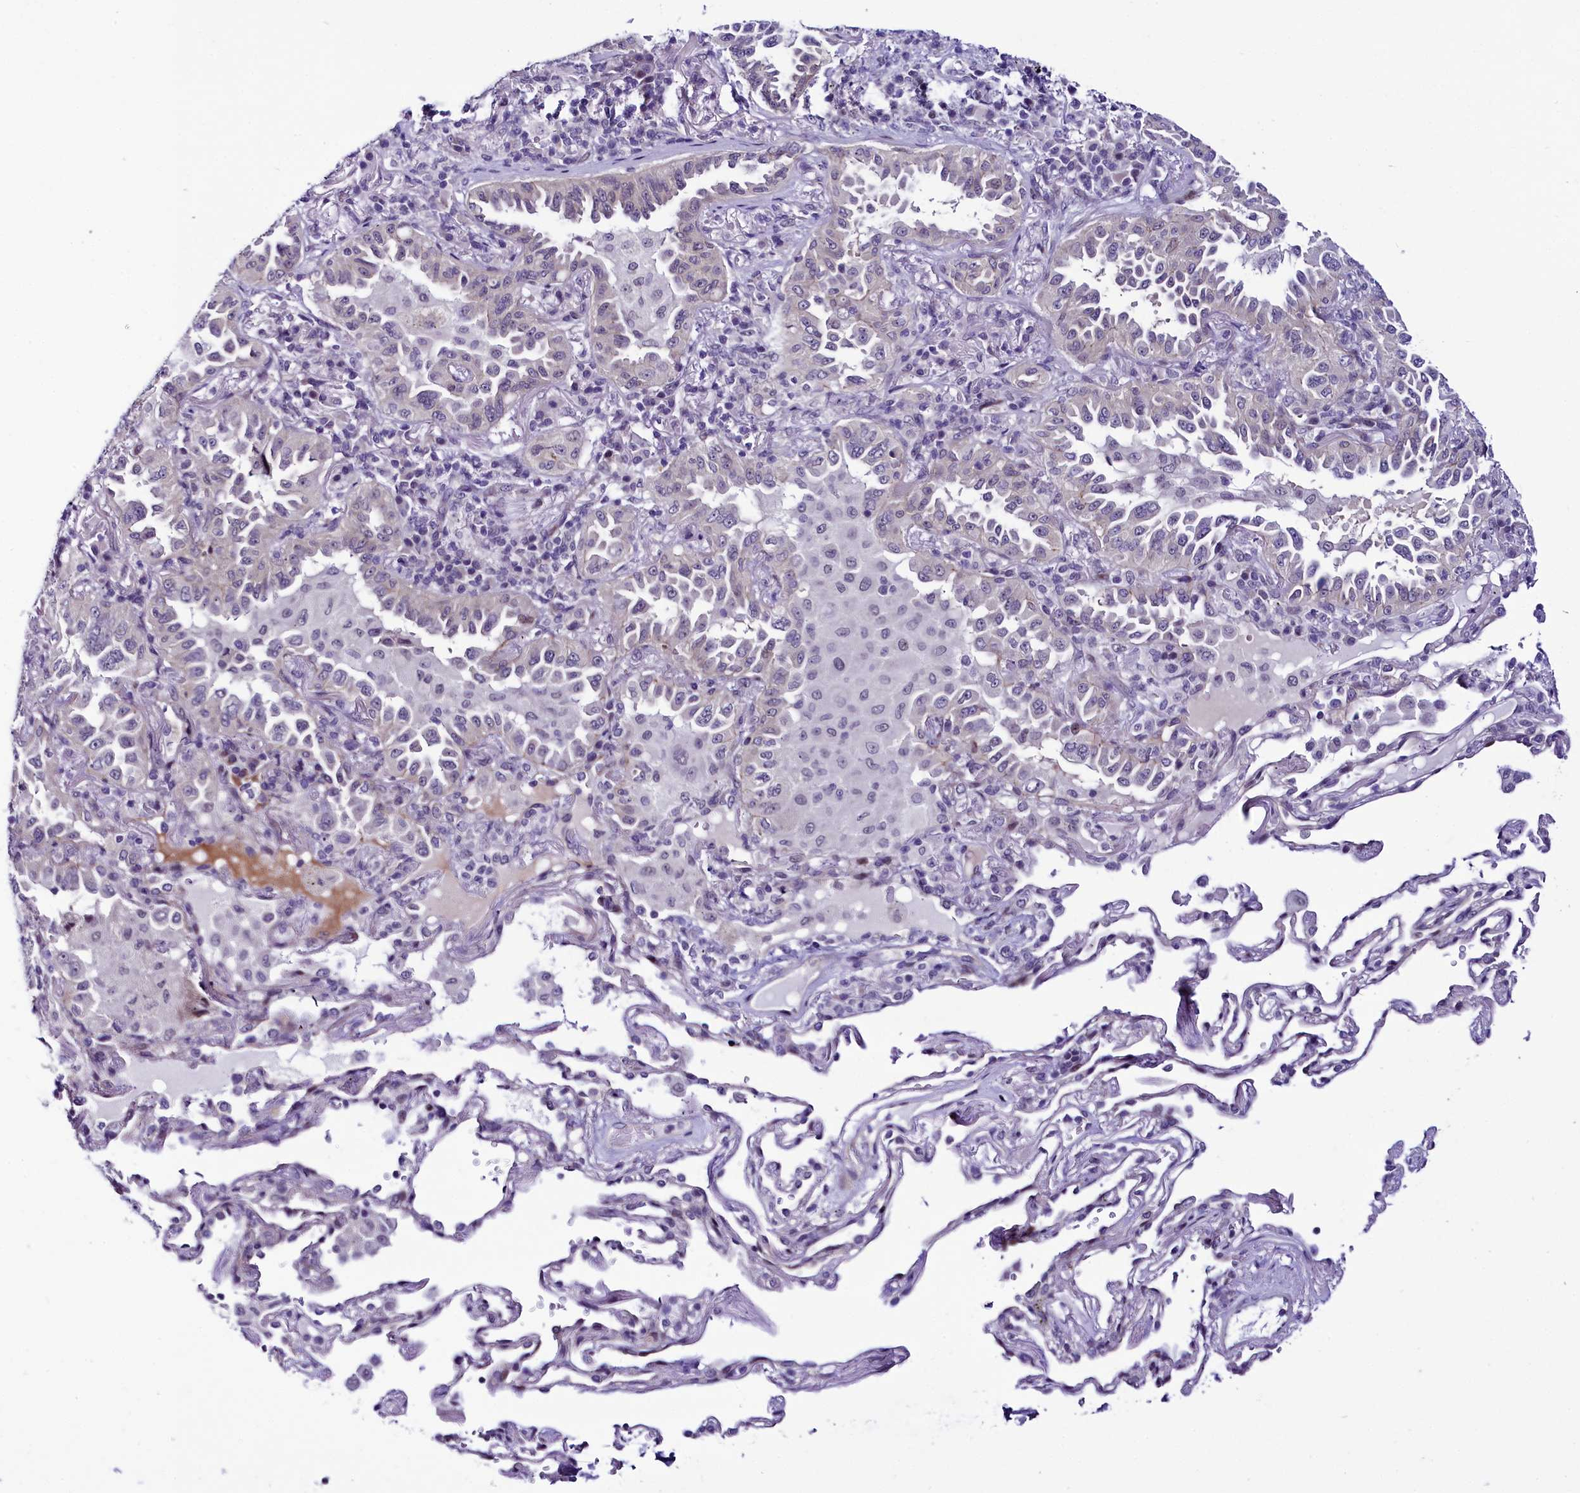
{"staining": {"intensity": "negative", "quantity": "none", "location": "none"}, "tissue": "lung cancer", "cell_type": "Tumor cells", "image_type": "cancer", "snomed": [{"axis": "morphology", "description": "Adenocarcinoma, NOS"}, {"axis": "topography", "description": "Lung"}], "caption": "IHC image of human lung cancer (adenocarcinoma) stained for a protein (brown), which displays no staining in tumor cells.", "gene": "CCDC106", "patient": {"sex": "female", "age": 69}}